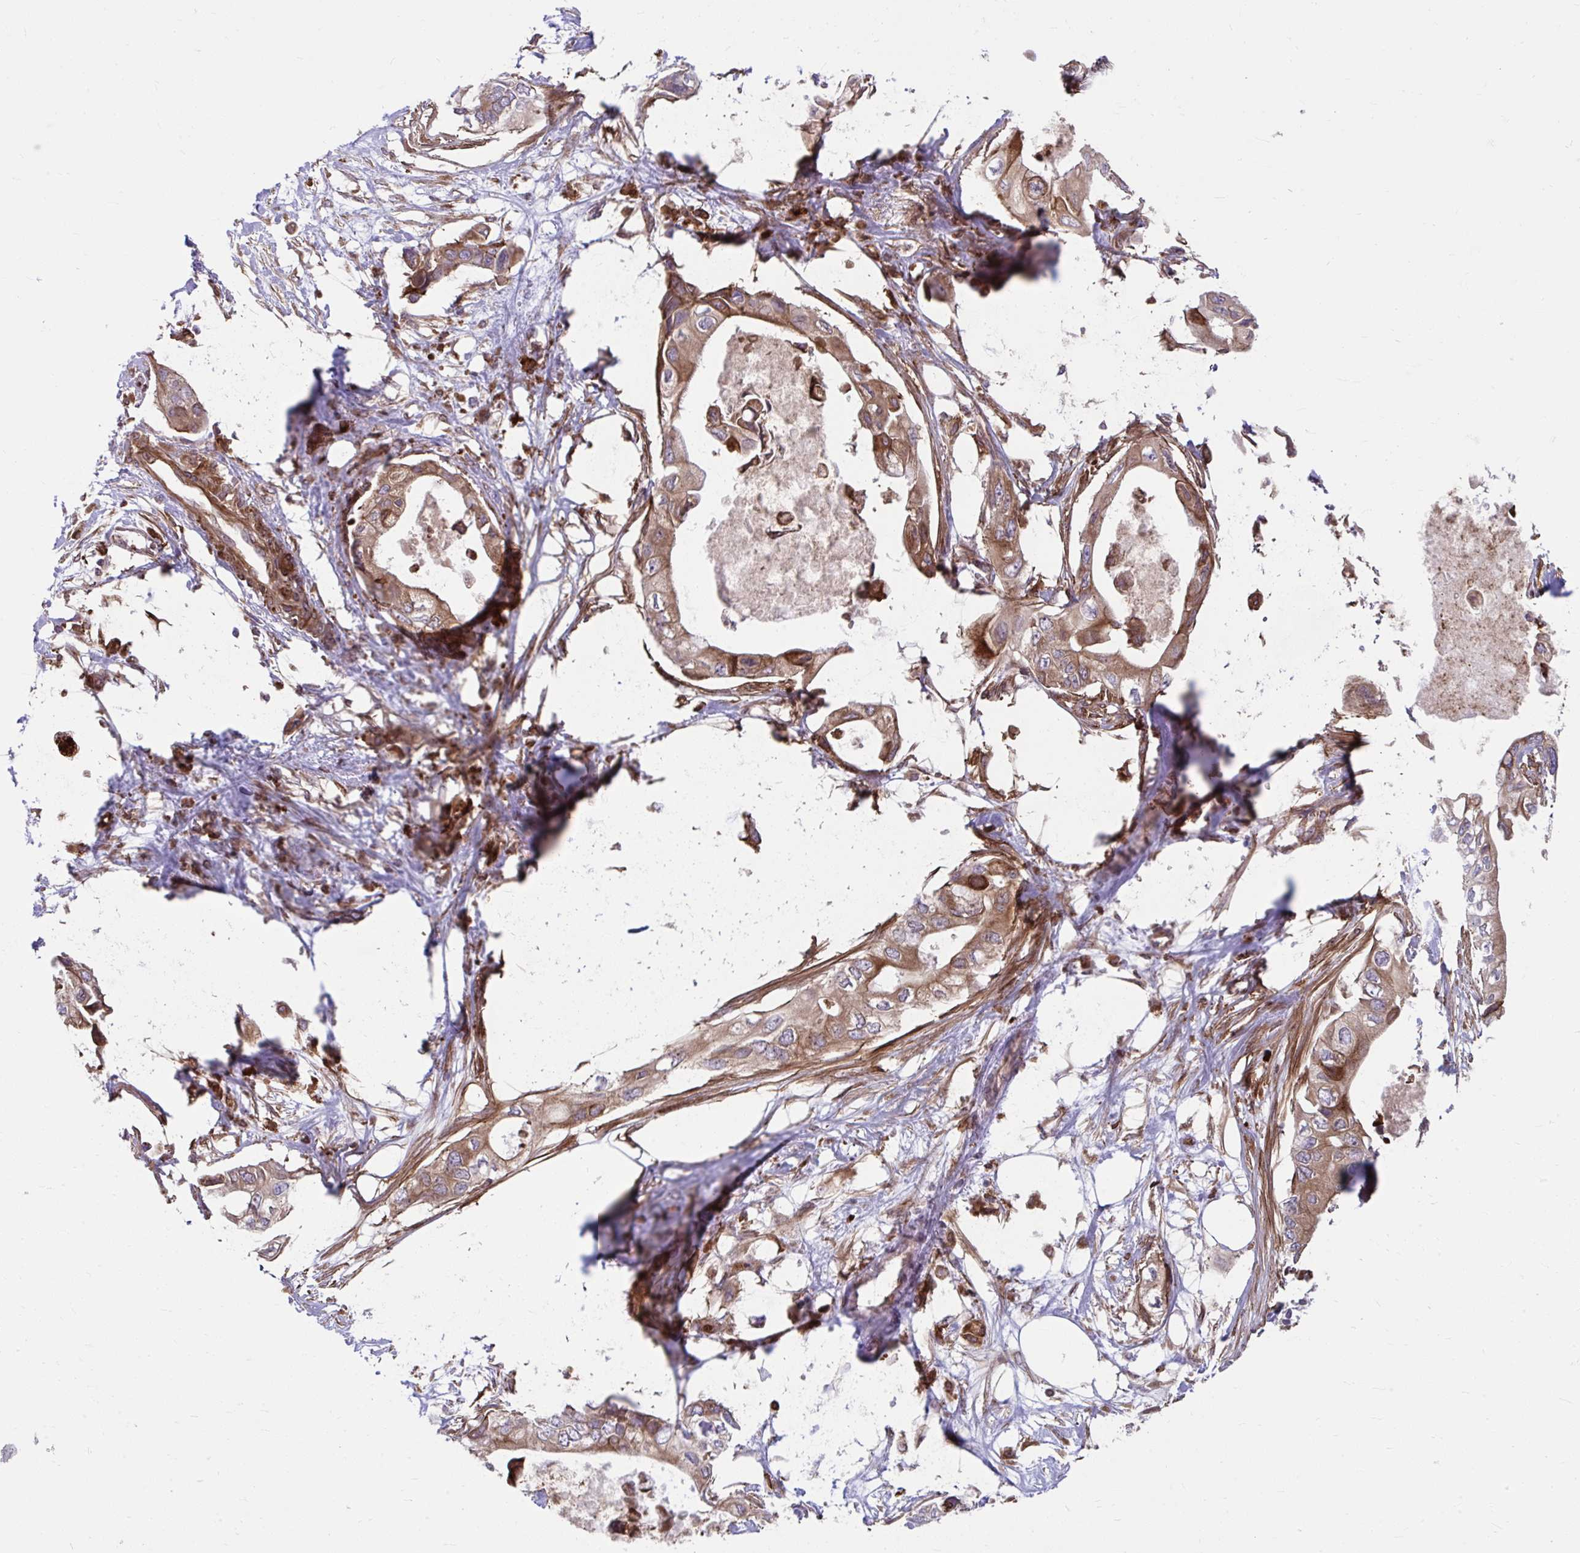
{"staining": {"intensity": "moderate", "quantity": ">75%", "location": "cytoplasmic/membranous"}, "tissue": "pancreatic cancer", "cell_type": "Tumor cells", "image_type": "cancer", "snomed": [{"axis": "morphology", "description": "Adenocarcinoma, NOS"}, {"axis": "topography", "description": "Pancreas"}], "caption": "This image shows adenocarcinoma (pancreatic) stained with immunohistochemistry (IHC) to label a protein in brown. The cytoplasmic/membranous of tumor cells show moderate positivity for the protein. Nuclei are counter-stained blue.", "gene": "STIM2", "patient": {"sex": "female", "age": 63}}